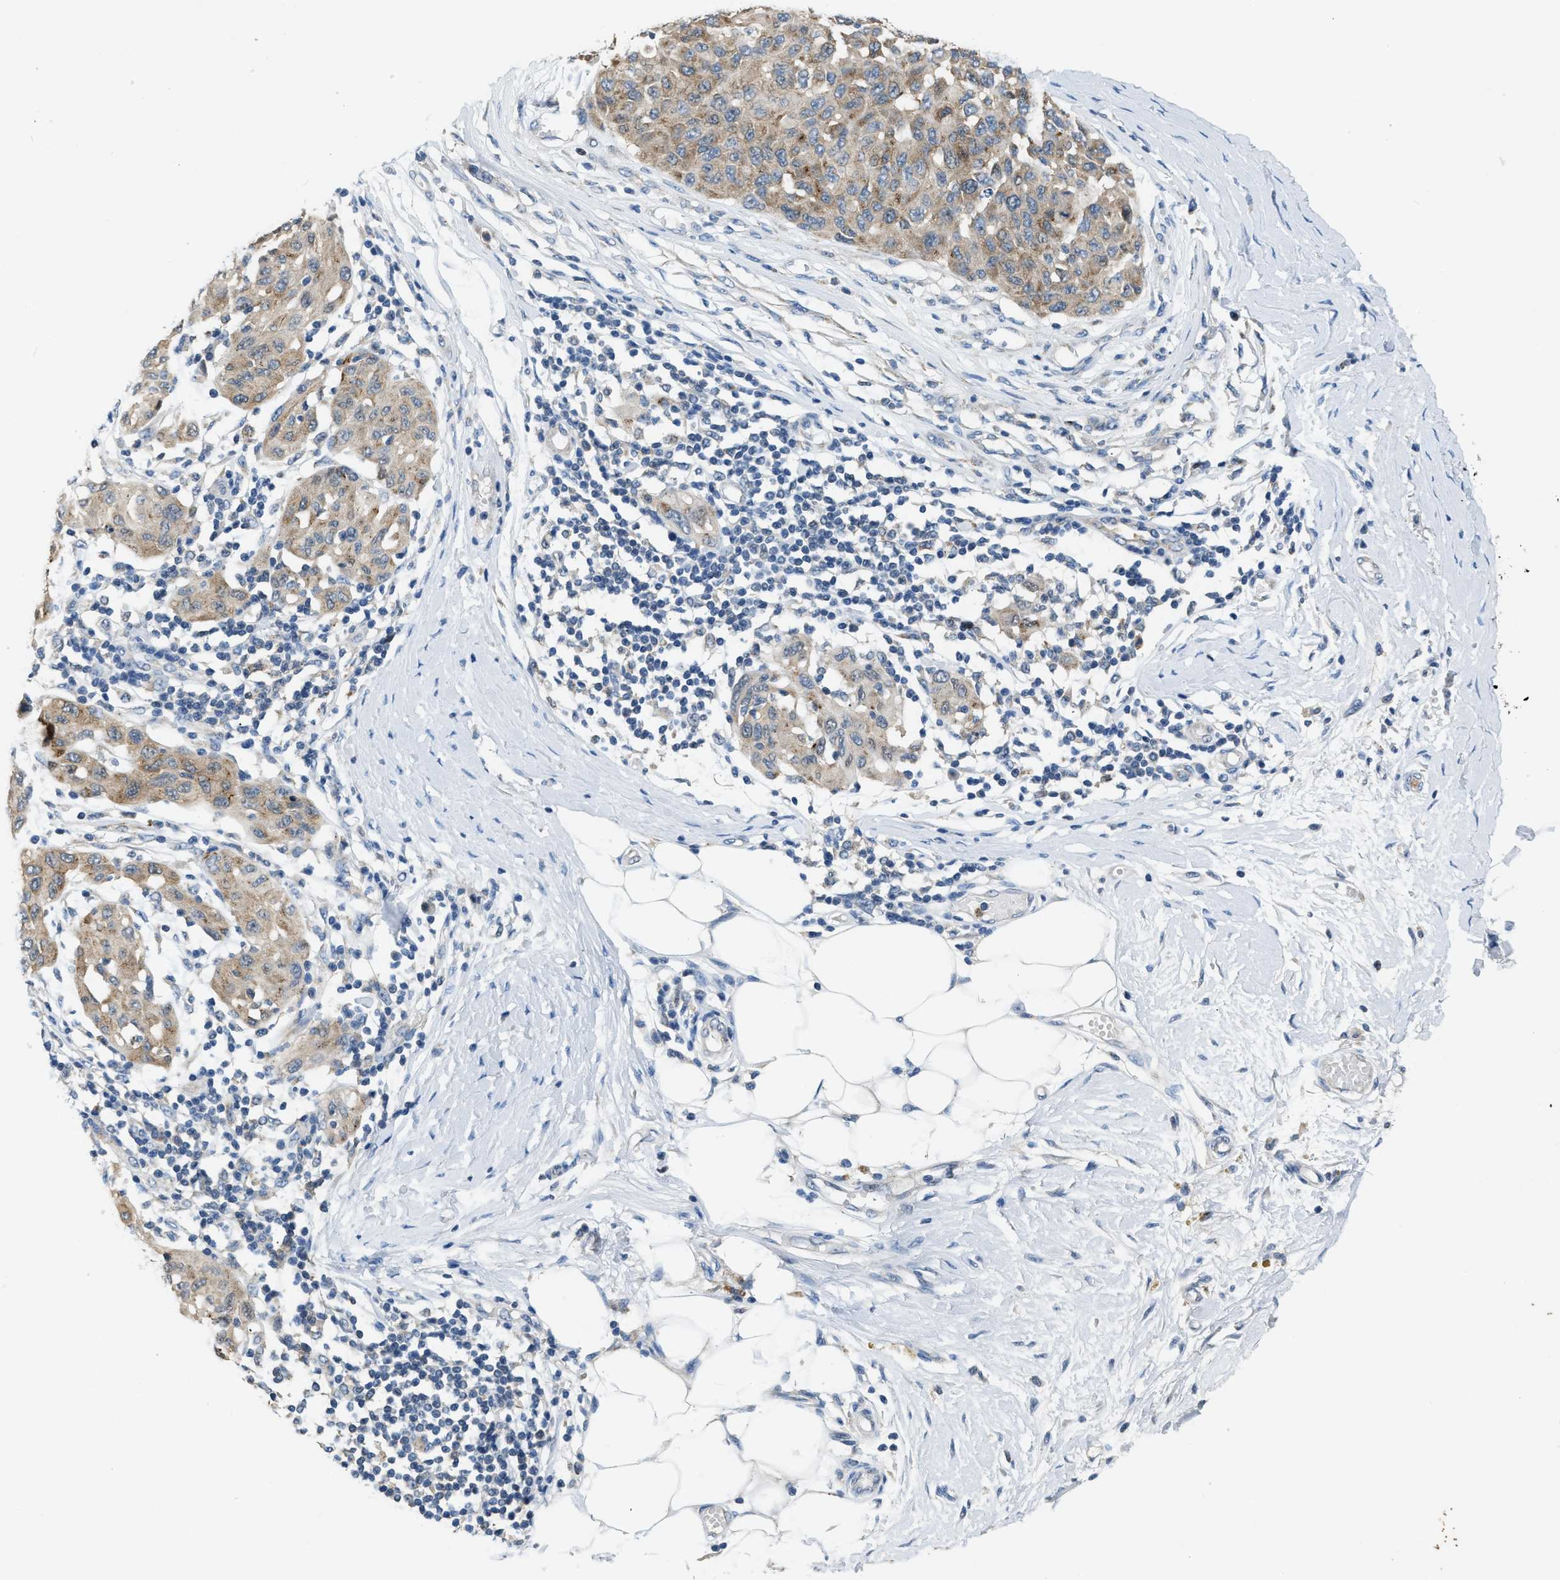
{"staining": {"intensity": "weak", "quantity": ">75%", "location": "cytoplasmic/membranous"}, "tissue": "melanoma", "cell_type": "Tumor cells", "image_type": "cancer", "snomed": [{"axis": "morphology", "description": "Normal tissue, NOS"}, {"axis": "morphology", "description": "Malignant melanoma, NOS"}, {"axis": "topography", "description": "Skin"}], "caption": "Protein analysis of melanoma tissue exhibits weak cytoplasmic/membranous expression in about >75% of tumor cells.", "gene": "TOMM34", "patient": {"sex": "male", "age": 62}}